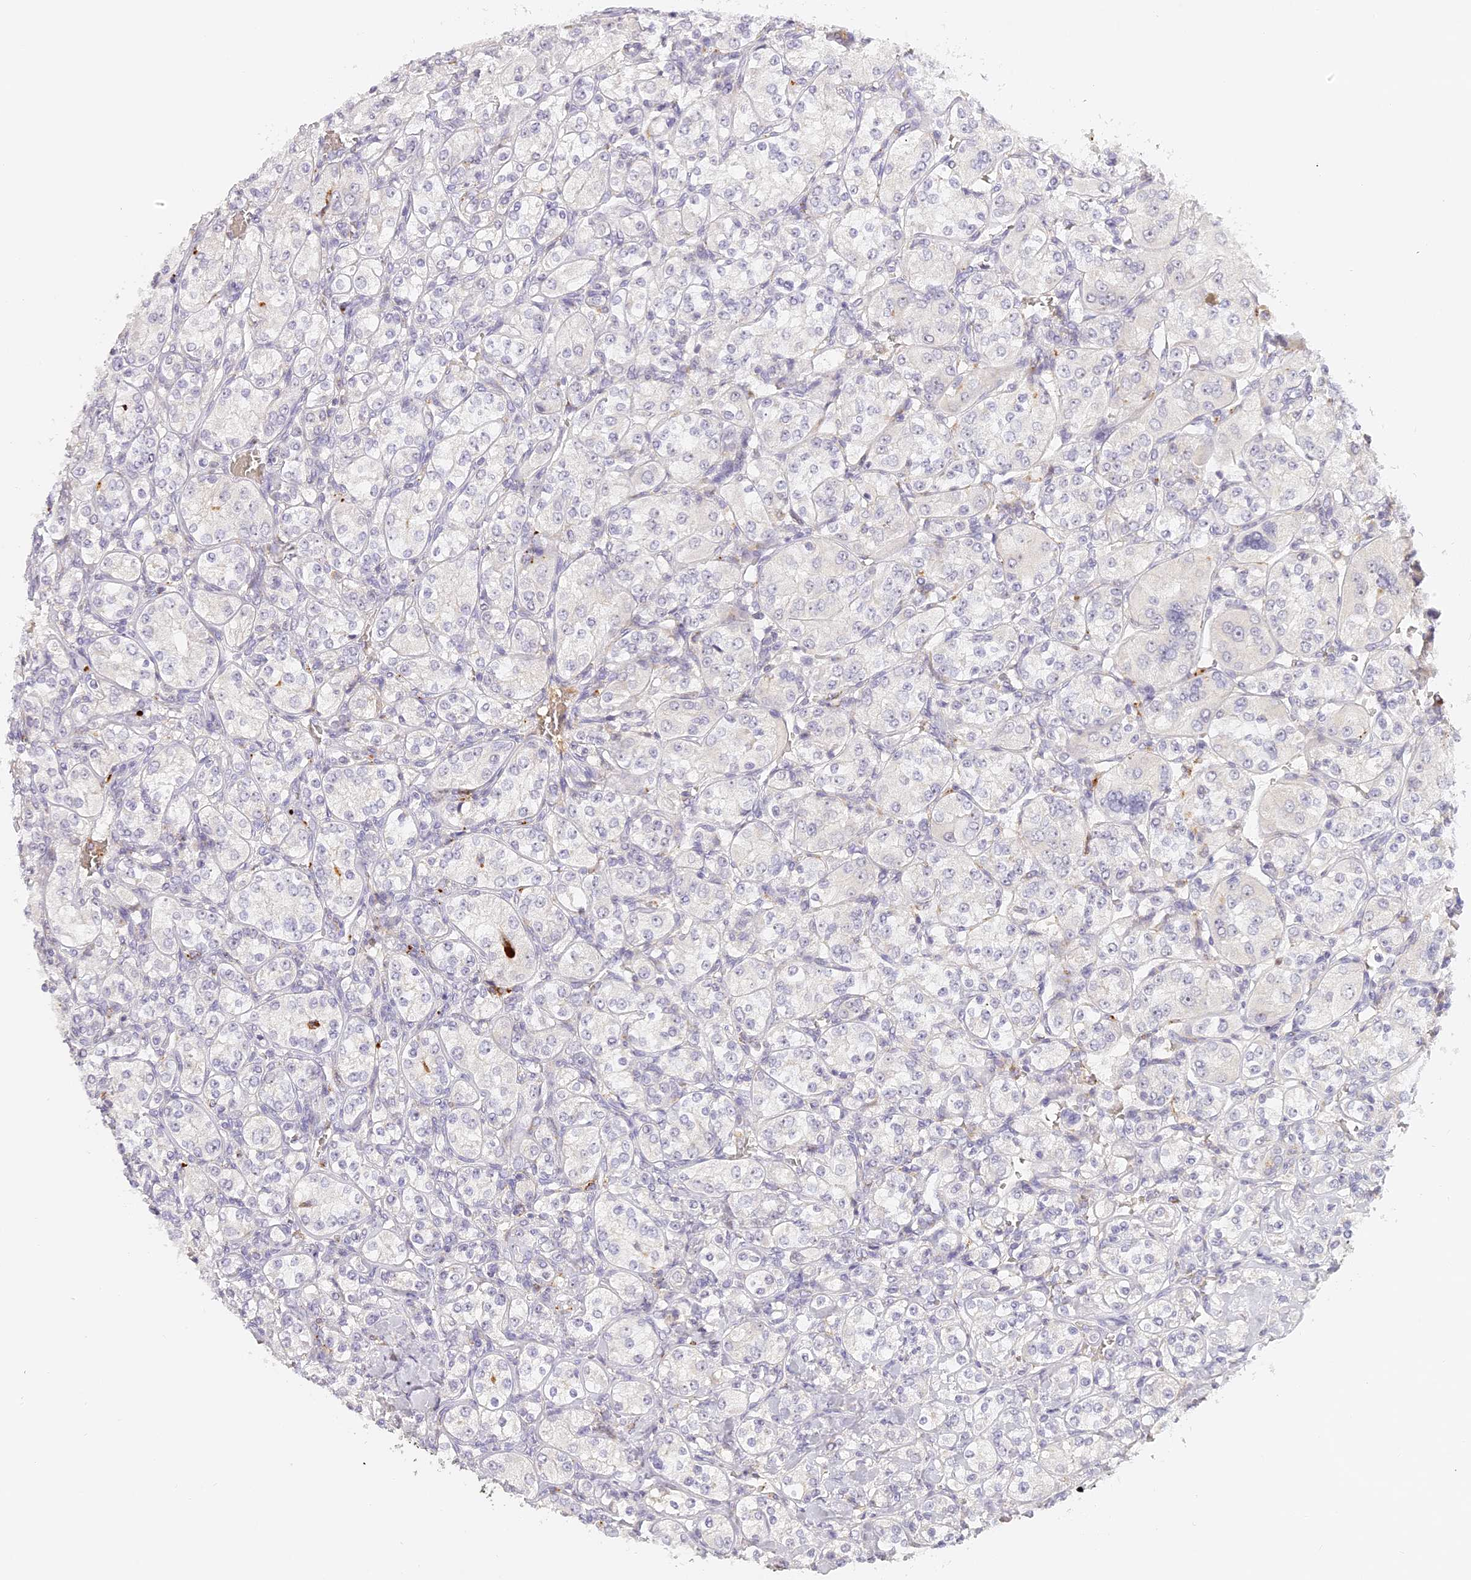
{"staining": {"intensity": "negative", "quantity": "none", "location": "none"}, "tissue": "renal cancer", "cell_type": "Tumor cells", "image_type": "cancer", "snomed": [{"axis": "morphology", "description": "Adenocarcinoma, NOS"}, {"axis": "topography", "description": "Kidney"}], "caption": "An image of renal cancer (adenocarcinoma) stained for a protein reveals no brown staining in tumor cells.", "gene": "ELL3", "patient": {"sex": "male", "age": 77}}